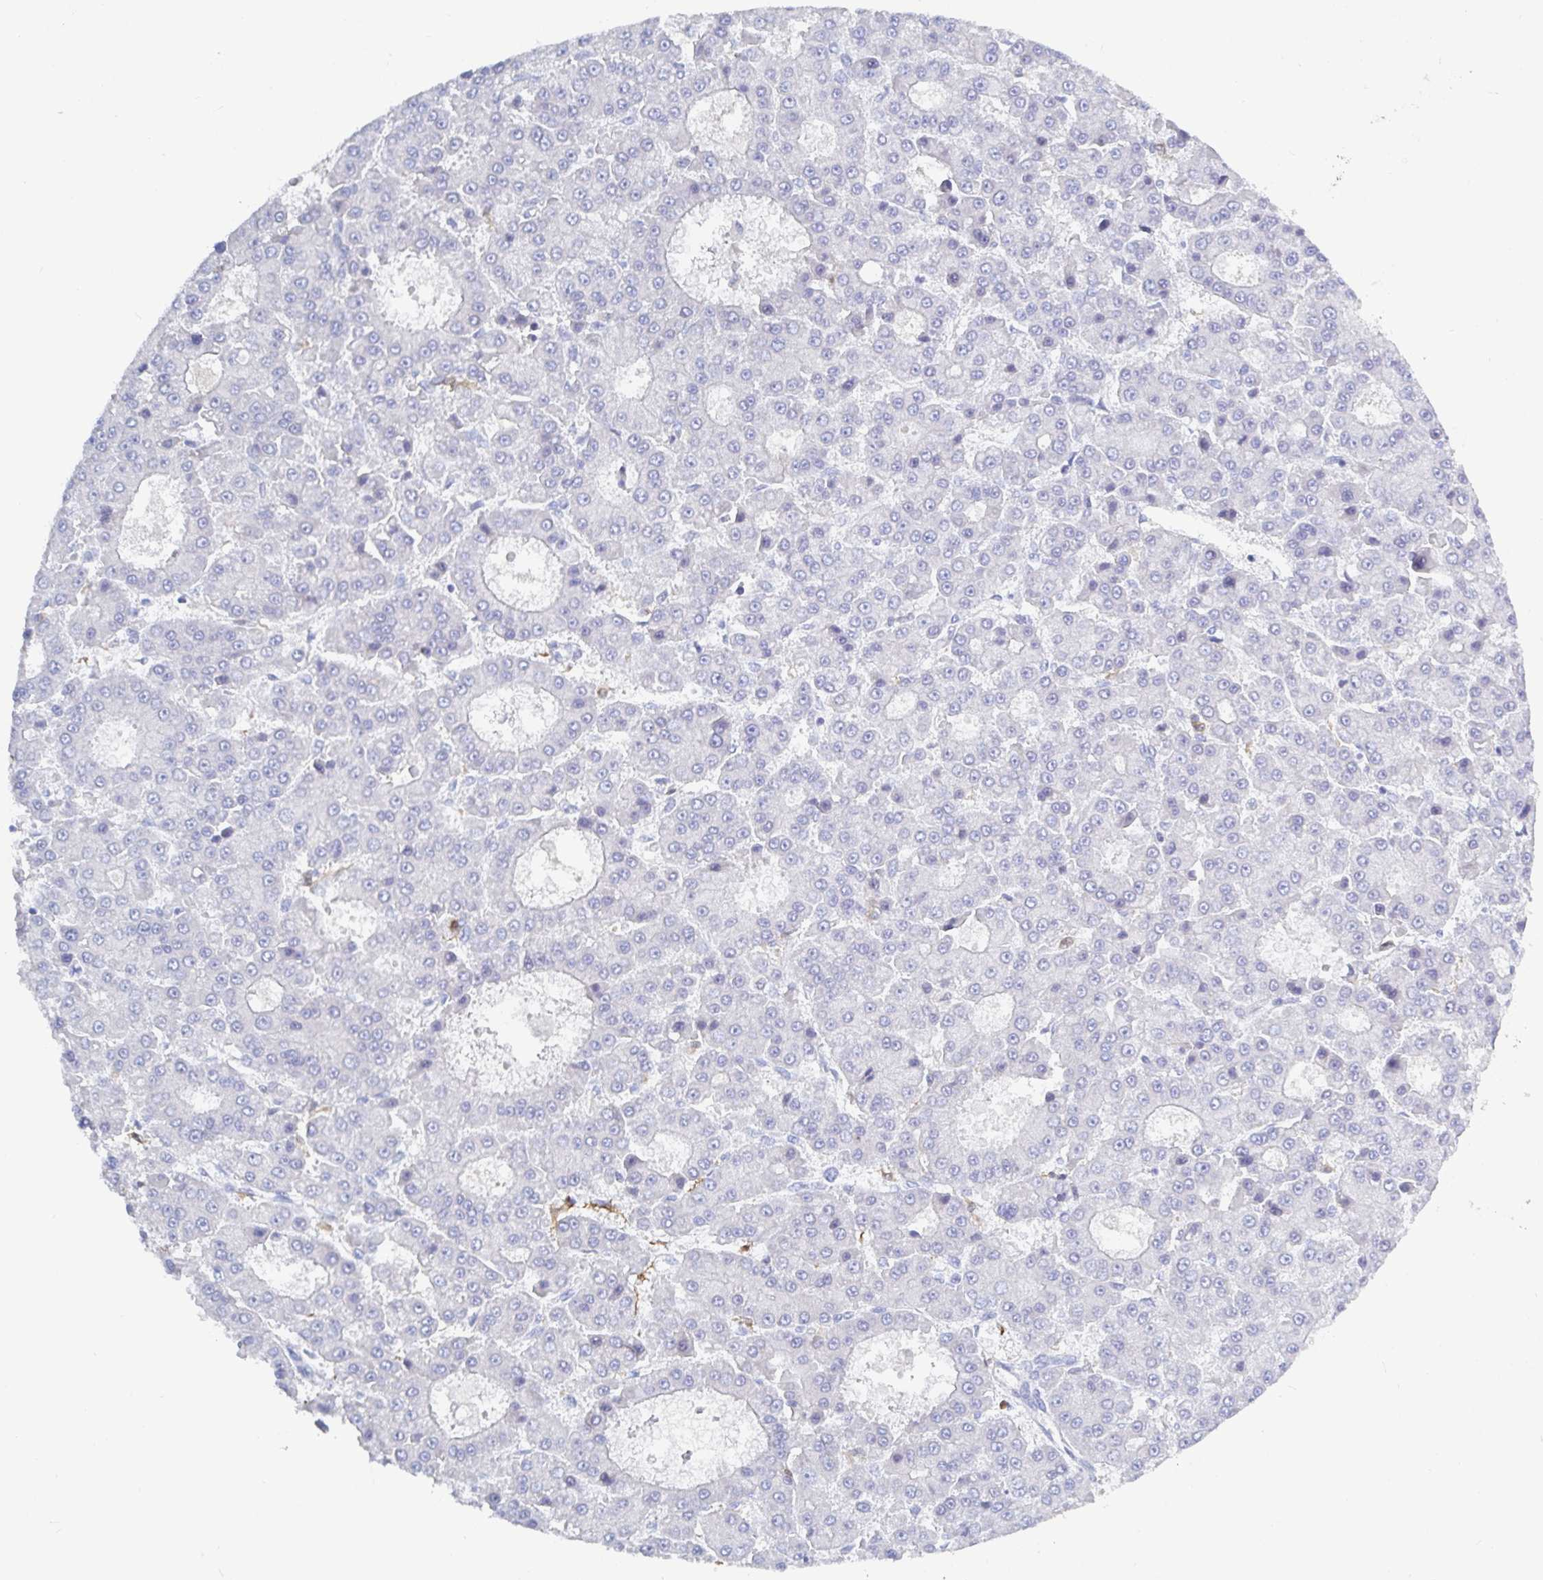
{"staining": {"intensity": "negative", "quantity": "none", "location": "none"}, "tissue": "liver cancer", "cell_type": "Tumor cells", "image_type": "cancer", "snomed": [{"axis": "morphology", "description": "Carcinoma, Hepatocellular, NOS"}, {"axis": "topography", "description": "Liver"}], "caption": "The histopathology image exhibits no significant expression in tumor cells of liver cancer. Nuclei are stained in blue.", "gene": "OR2A4", "patient": {"sex": "male", "age": 70}}